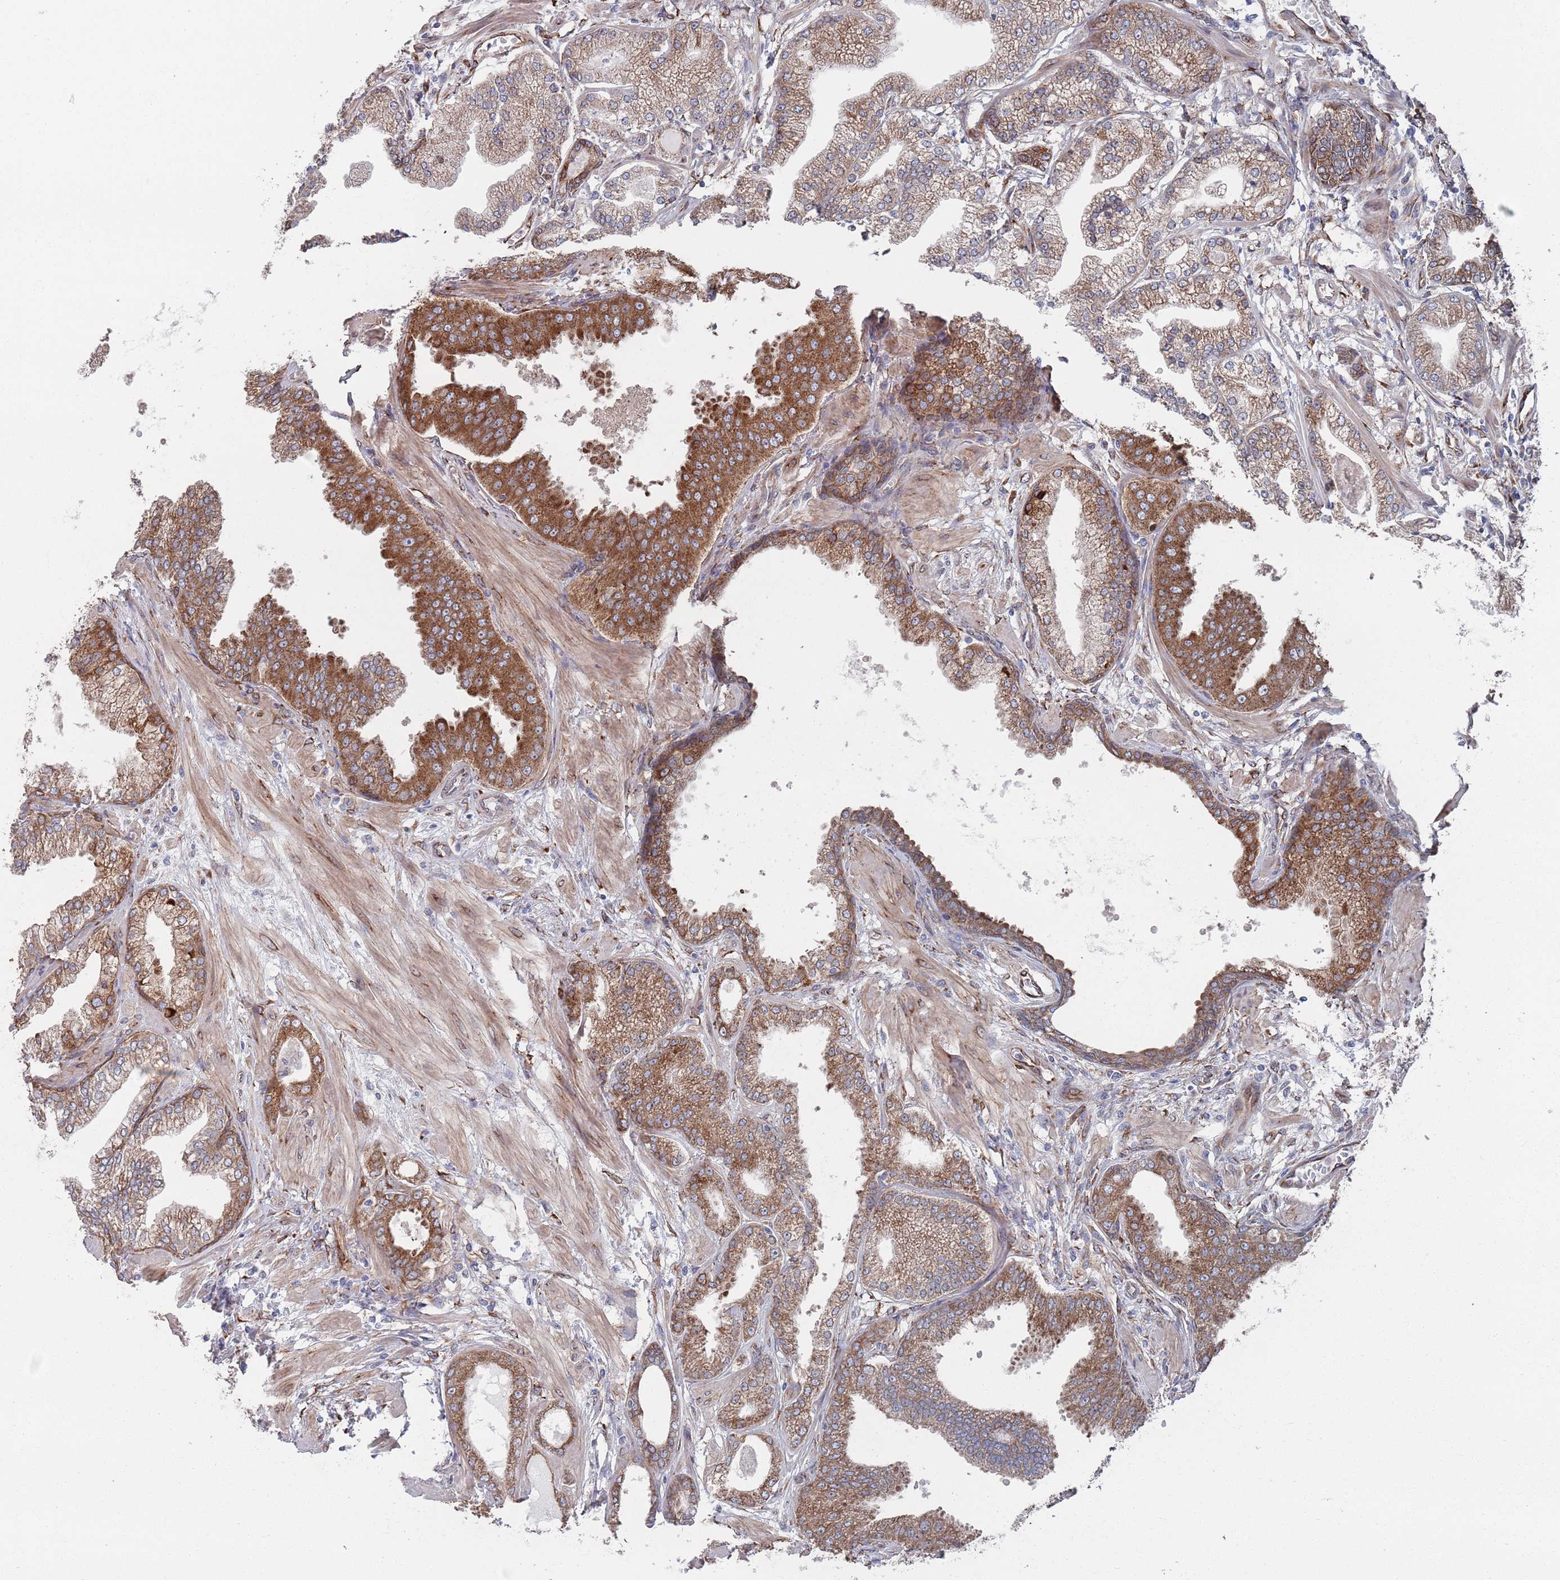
{"staining": {"intensity": "moderate", "quantity": ">75%", "location": "cytoplasmic/membranous"}, "tissue": "prostate cancer", "cell_type": "Tumor cells", "image_type": "cancer", "snomed": [{"axis": "morphology", "description": "Adenocarcinoma, Low grade"}, {"axis": "topography", "description": "Prostate"}], "caption": "High-magnification brightfield microscopy of prostate cancer (low-grade adenocarcinoma) stained with DAB (brown) and counterstained with hematoxylin (blue). tumor cells exhibit moderate cytoplasmic/membranous staining is identified in about>75% of cells.", "gene": "CCDC106", "patient": {"sex": "male", "age": 55}}